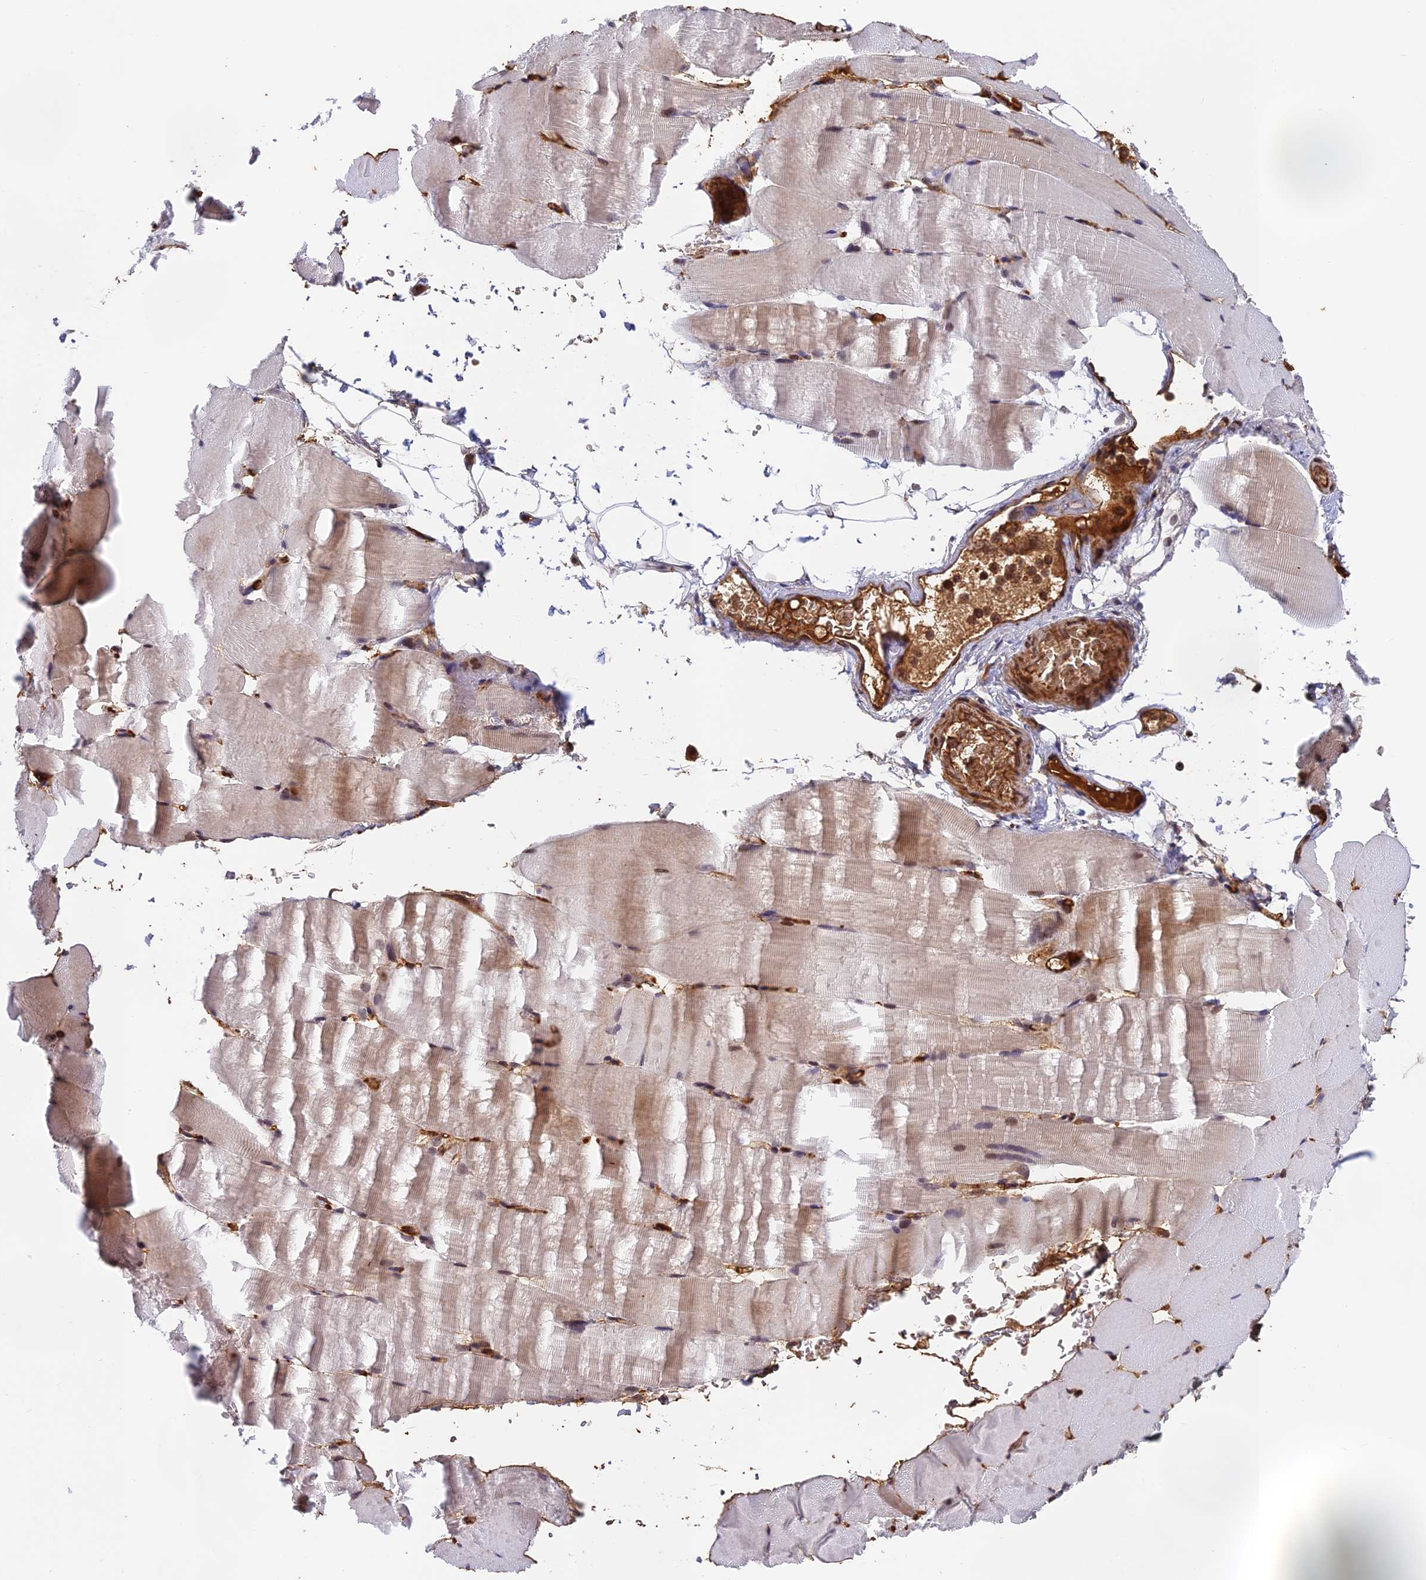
{"staining": {"intensity": "moderate", "quantity": "<25%", "location": "cytoplasmic/membranous"}, "tissue": "skeletal muscle", "cell_type": "Myocytes", "image_type": "normal", "snomed": [{"axis": "morphology", "description": "Normal tissue, NOS"}, {"axis": "topography", "description": "Skeletal muscle"}, {"axis": "topography", "description": "Parathyroid gland"}], "caption": "Immunohistochemistry (IHC) photomicrograph of benign skeletal muscle: skeletal muscle stained using IHC exhibits low levels of moderate protein expression localized specifically in the cytoplasmic/membranous of myocytes, appearing as a cytoplasmic/membranous brown color.", "gene": "OSBPL1A", "patient": {"sex": "female", "age": 37}}